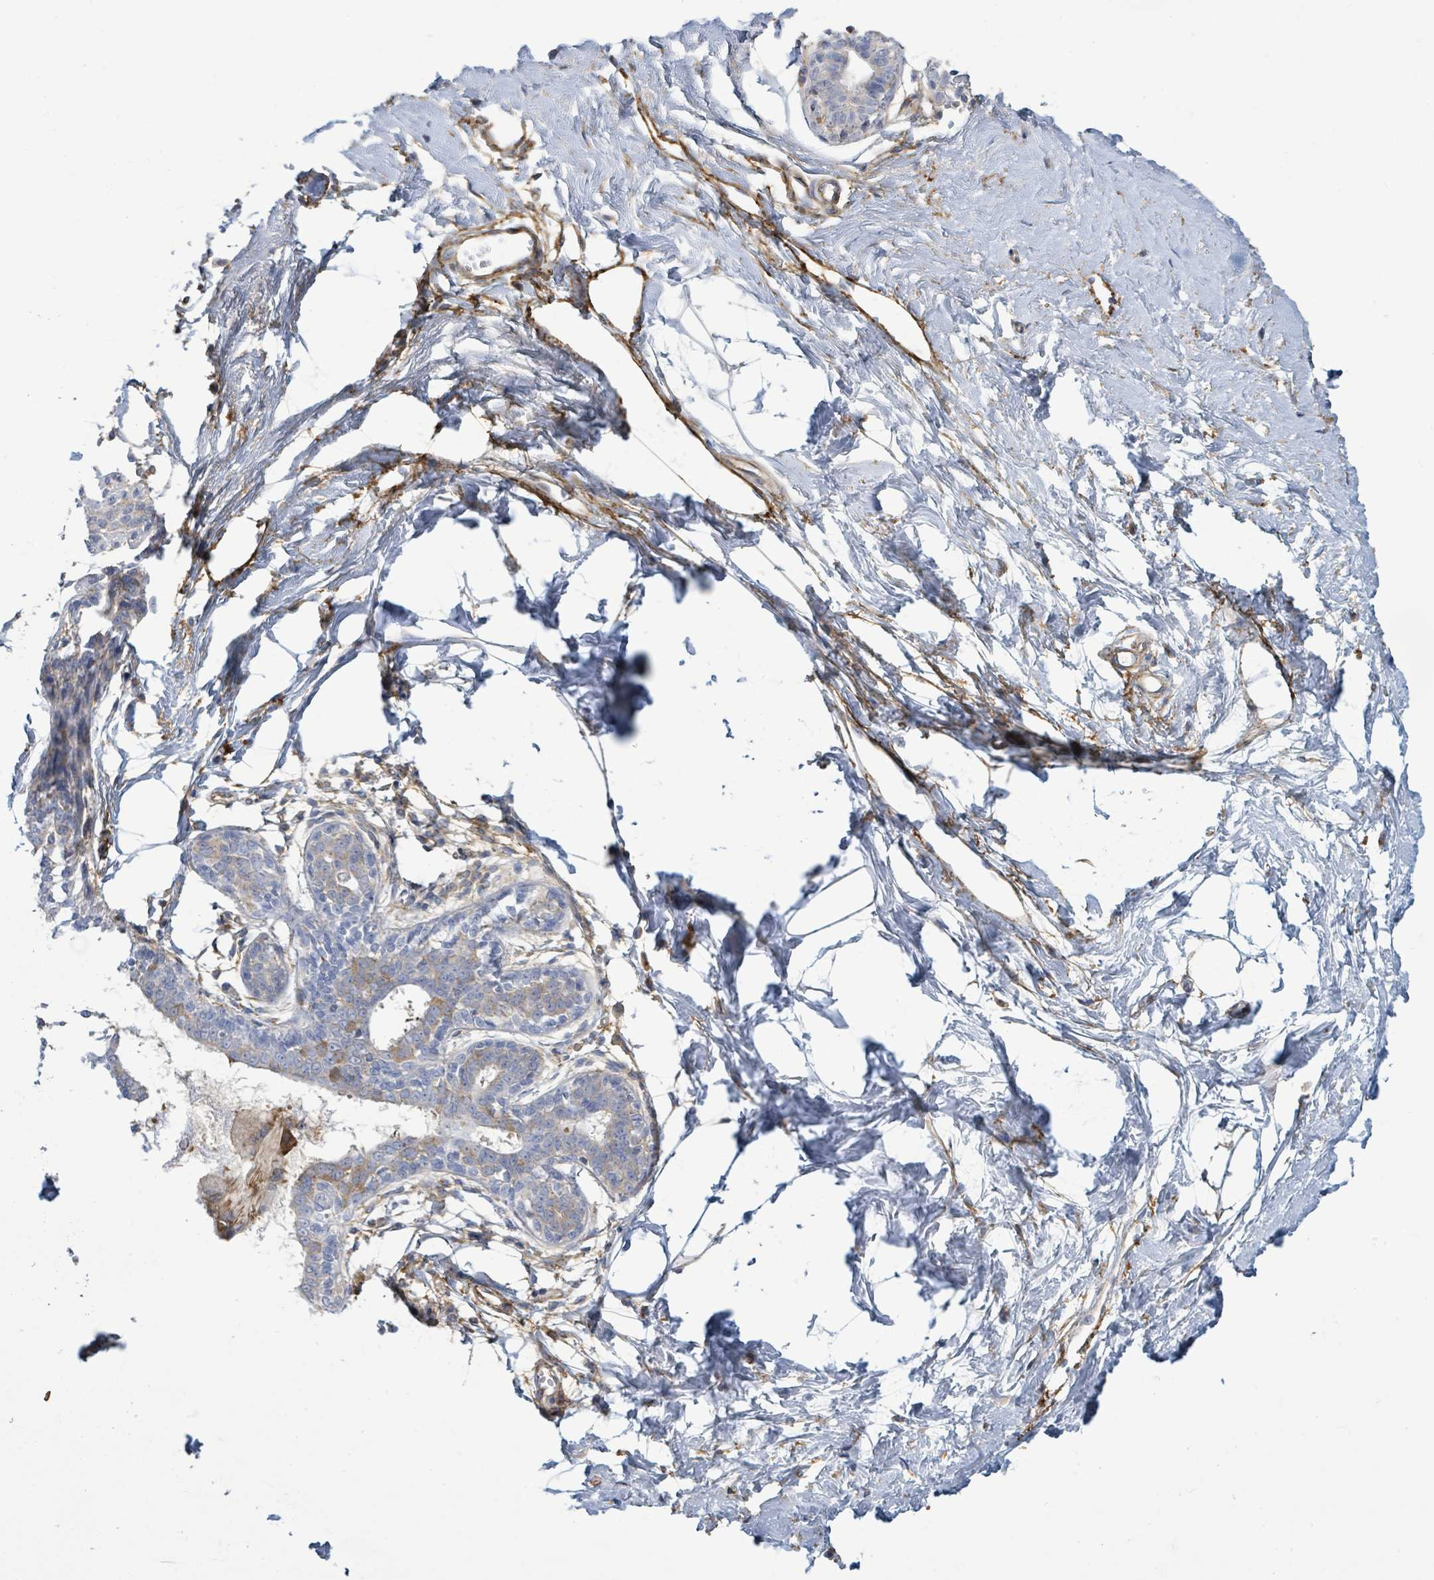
{"staining": {"intensity": "negative", "quantity": "none", "location": "none"}, "tissue": "breast", "cell_type": "Adipocytes", "image_type": "normal", "snomed": [{"axis": "morphology", "description": "Normal tissue, NOS"}, {"axis": "topography", "description": "Breast"}], "caption": "IHC histopathology image of normal human breast stained for a protein (brown), which demonstrates no expression in adipocytes.", "gene": "EGFL7", "patient": {"sex": "female", "age": 45}}